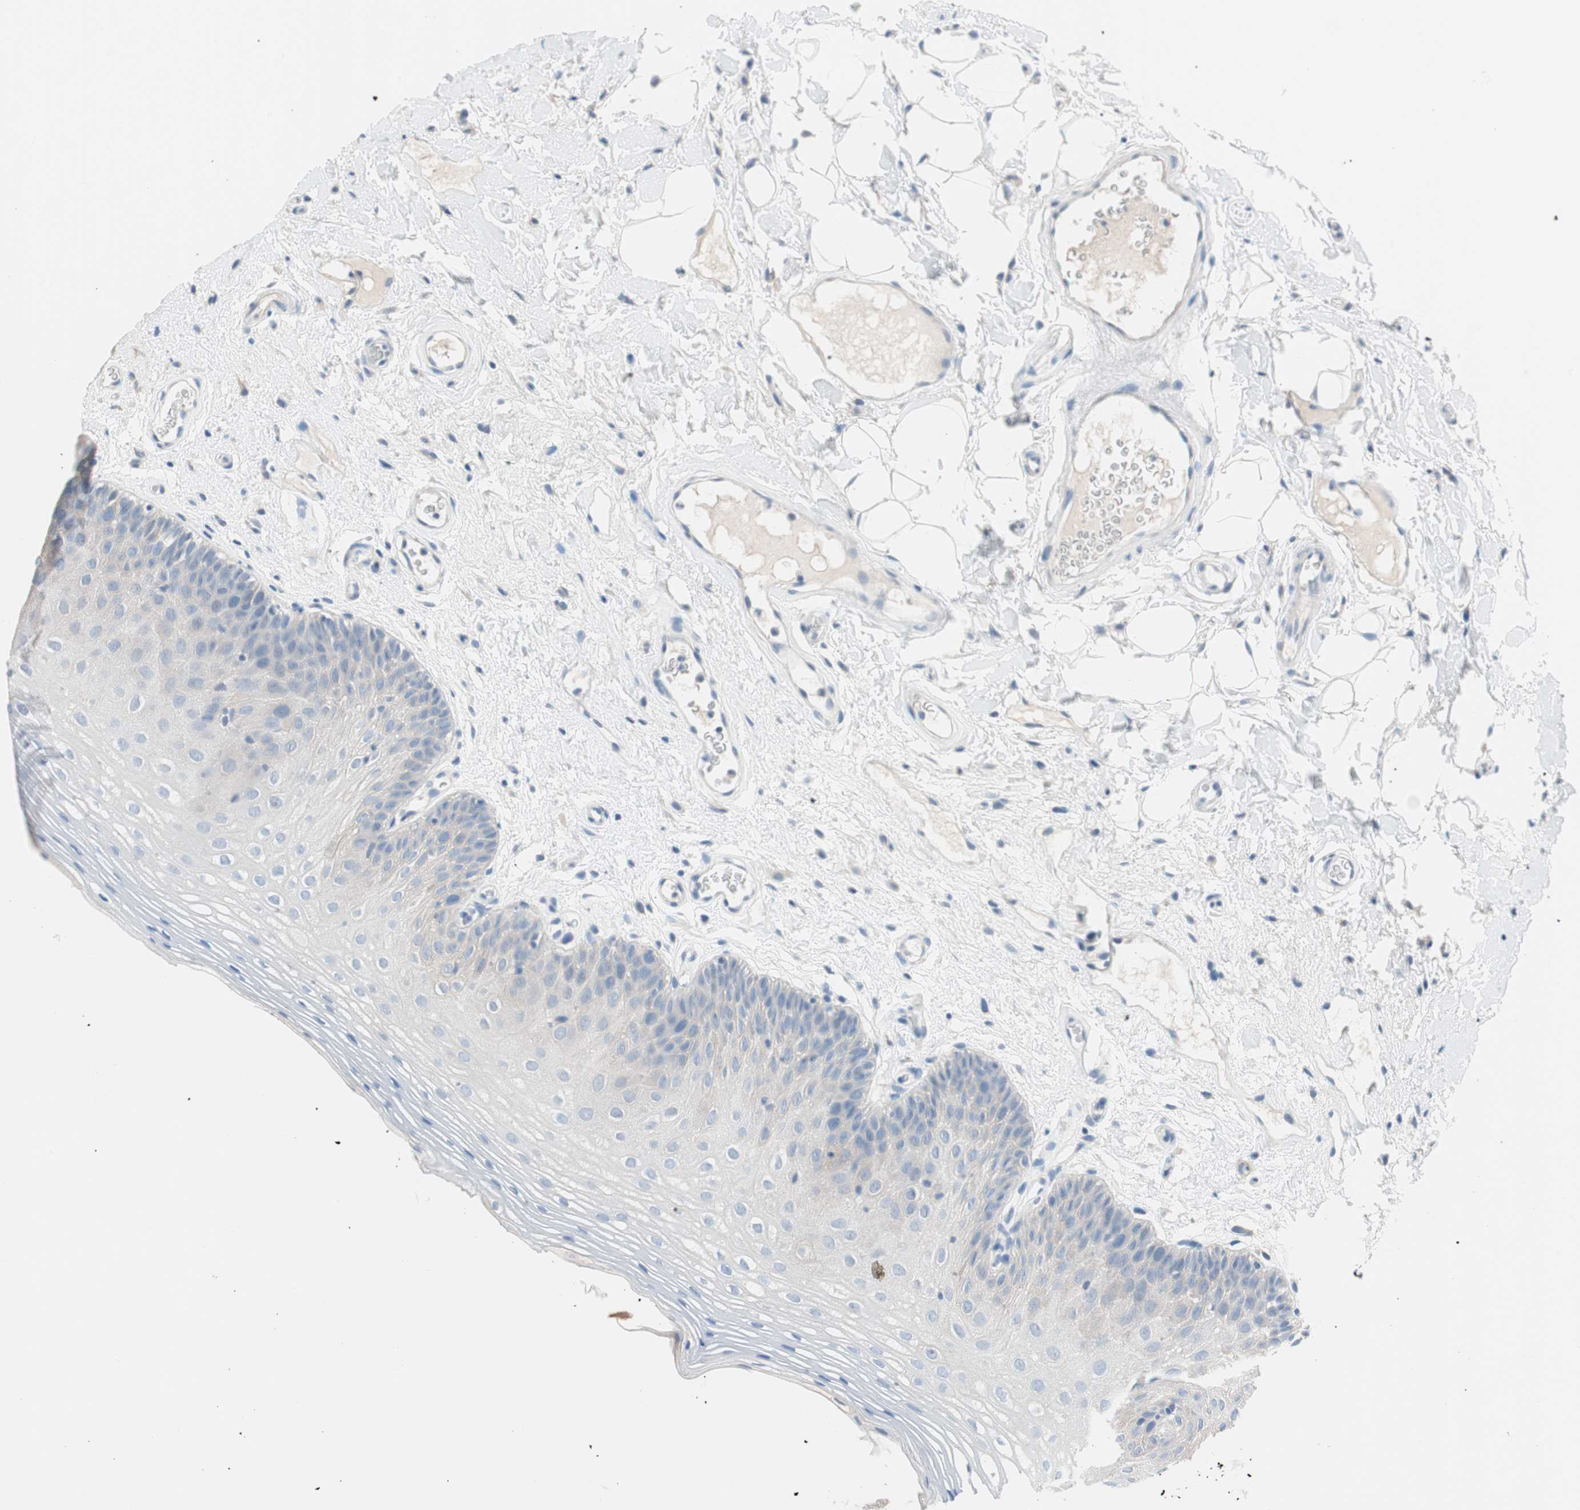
{"staining": {"intensity": "negative", "quantity": "none", "location": "none"}, "tissue": "oral mucosa", "cell_type": "Squamous epithelial cells", "image_type": "normal", "snomed": [{"axis": "morphology", "description": "Normal tissue, NOS"}, {"axis": "morphology", "description": "Squamous cell carcinoma, NOS"}, {"axis": "topography", "description": "Skeletal muscle"}, {"axis": "topography", "description": "Oral tissue"}], "caption": "The micrograph exhibits no significant staining in squamous epithelial cells of oral mucosa.", "gene": "VIL1", "patient": {"sex": "male", "age": 71}}